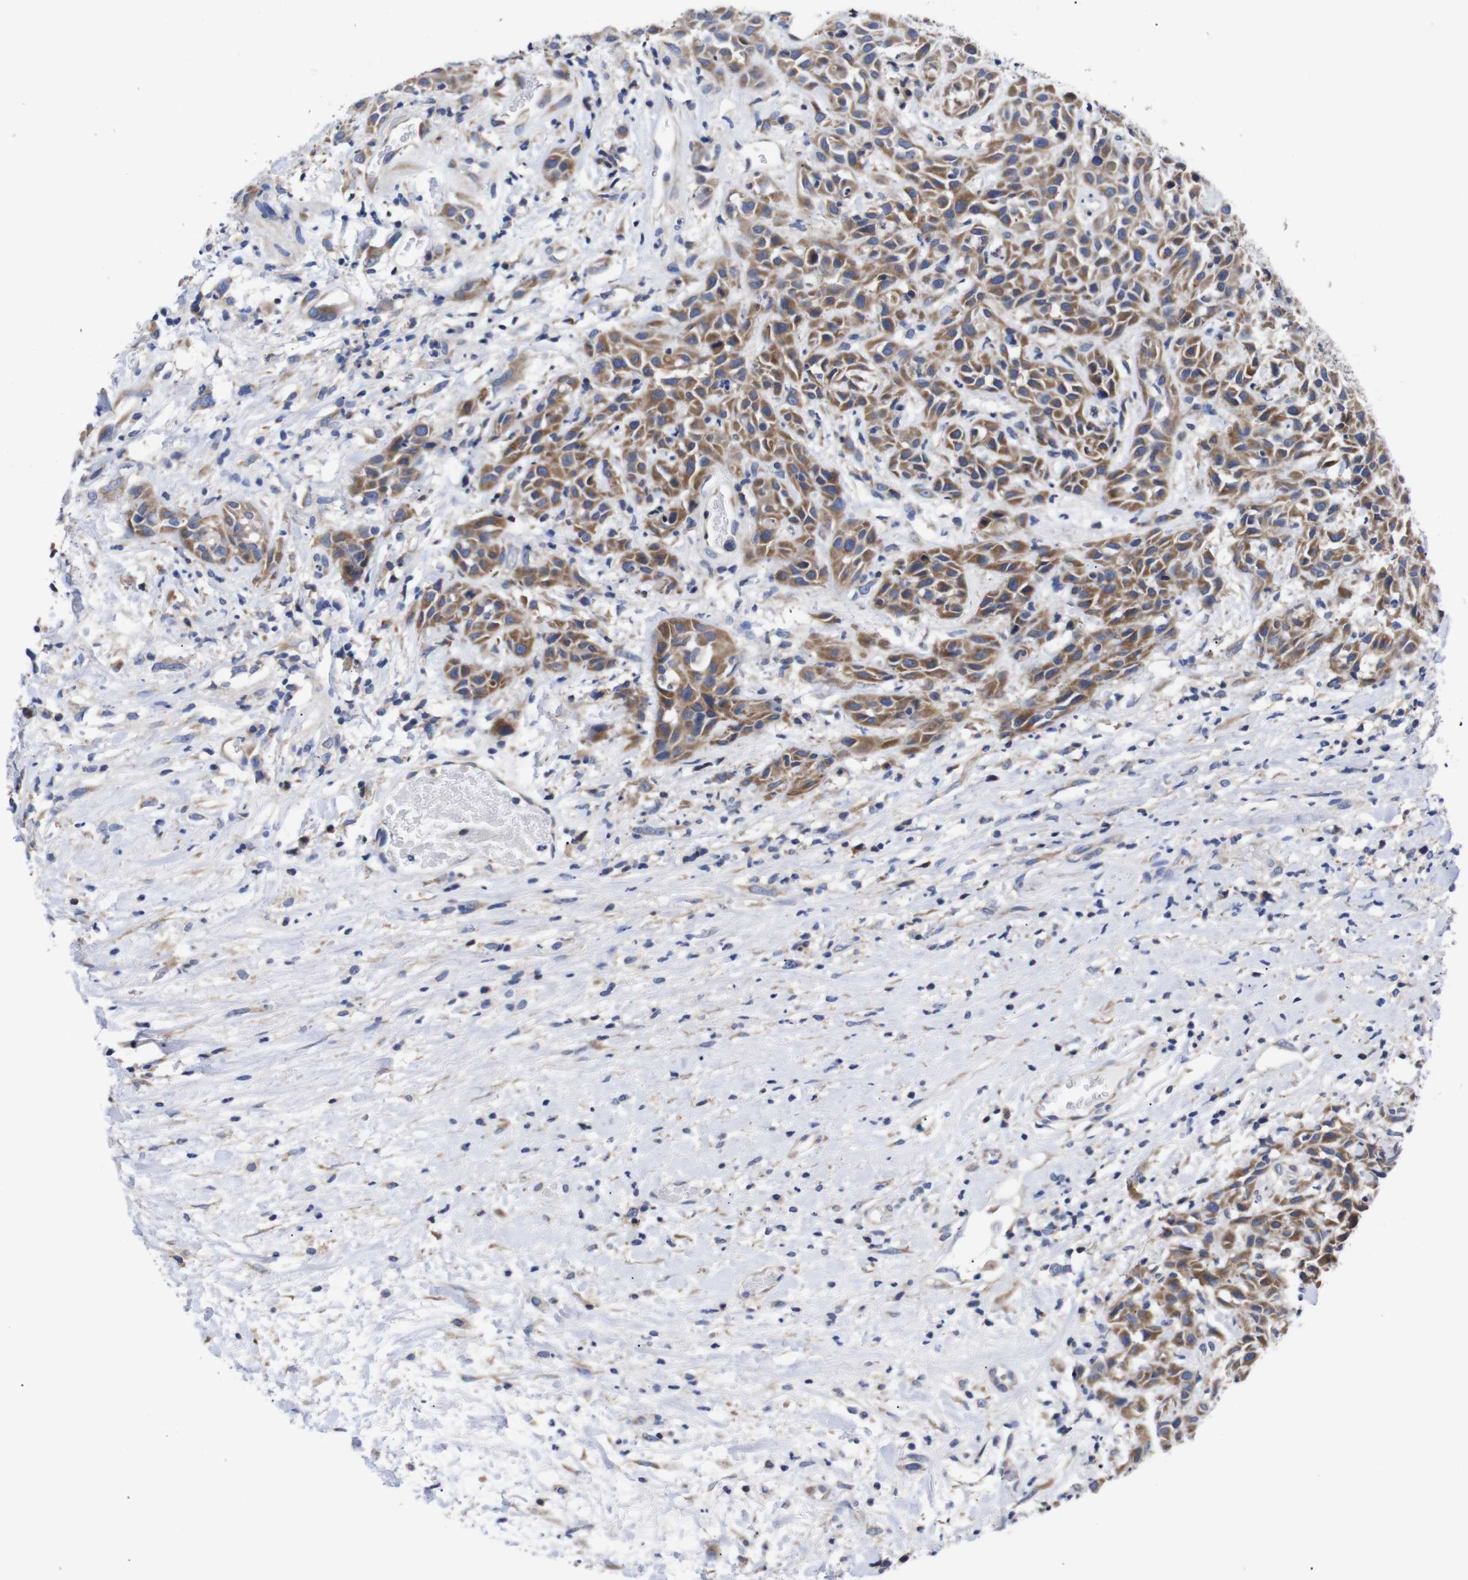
{"staining": {"intensity": "moderate", "quantity": ">75%", "location": "cytoplasmic/membranous"}, "tissue": "head and neck cancer", "cell_type": "Tumor cells", "image_type": "cancer", "snomed": [{"axis": "morphology", "description": "Normal tissue, NOS"}, {"axis": "morphology", "description": "Squamous cell carcinoma, NOS"}, {"axis": "topography", "description": "Cartilage tissue"}, {"axis": "topography", "description": "Head-Neck"}], "caption": "Human squamous cell carcinoma (head and neck) stained with a protein marker shows moderate staining in tumor cells.", "gene": "OPN3", "patient": {"sex": "male", "age": 62}}